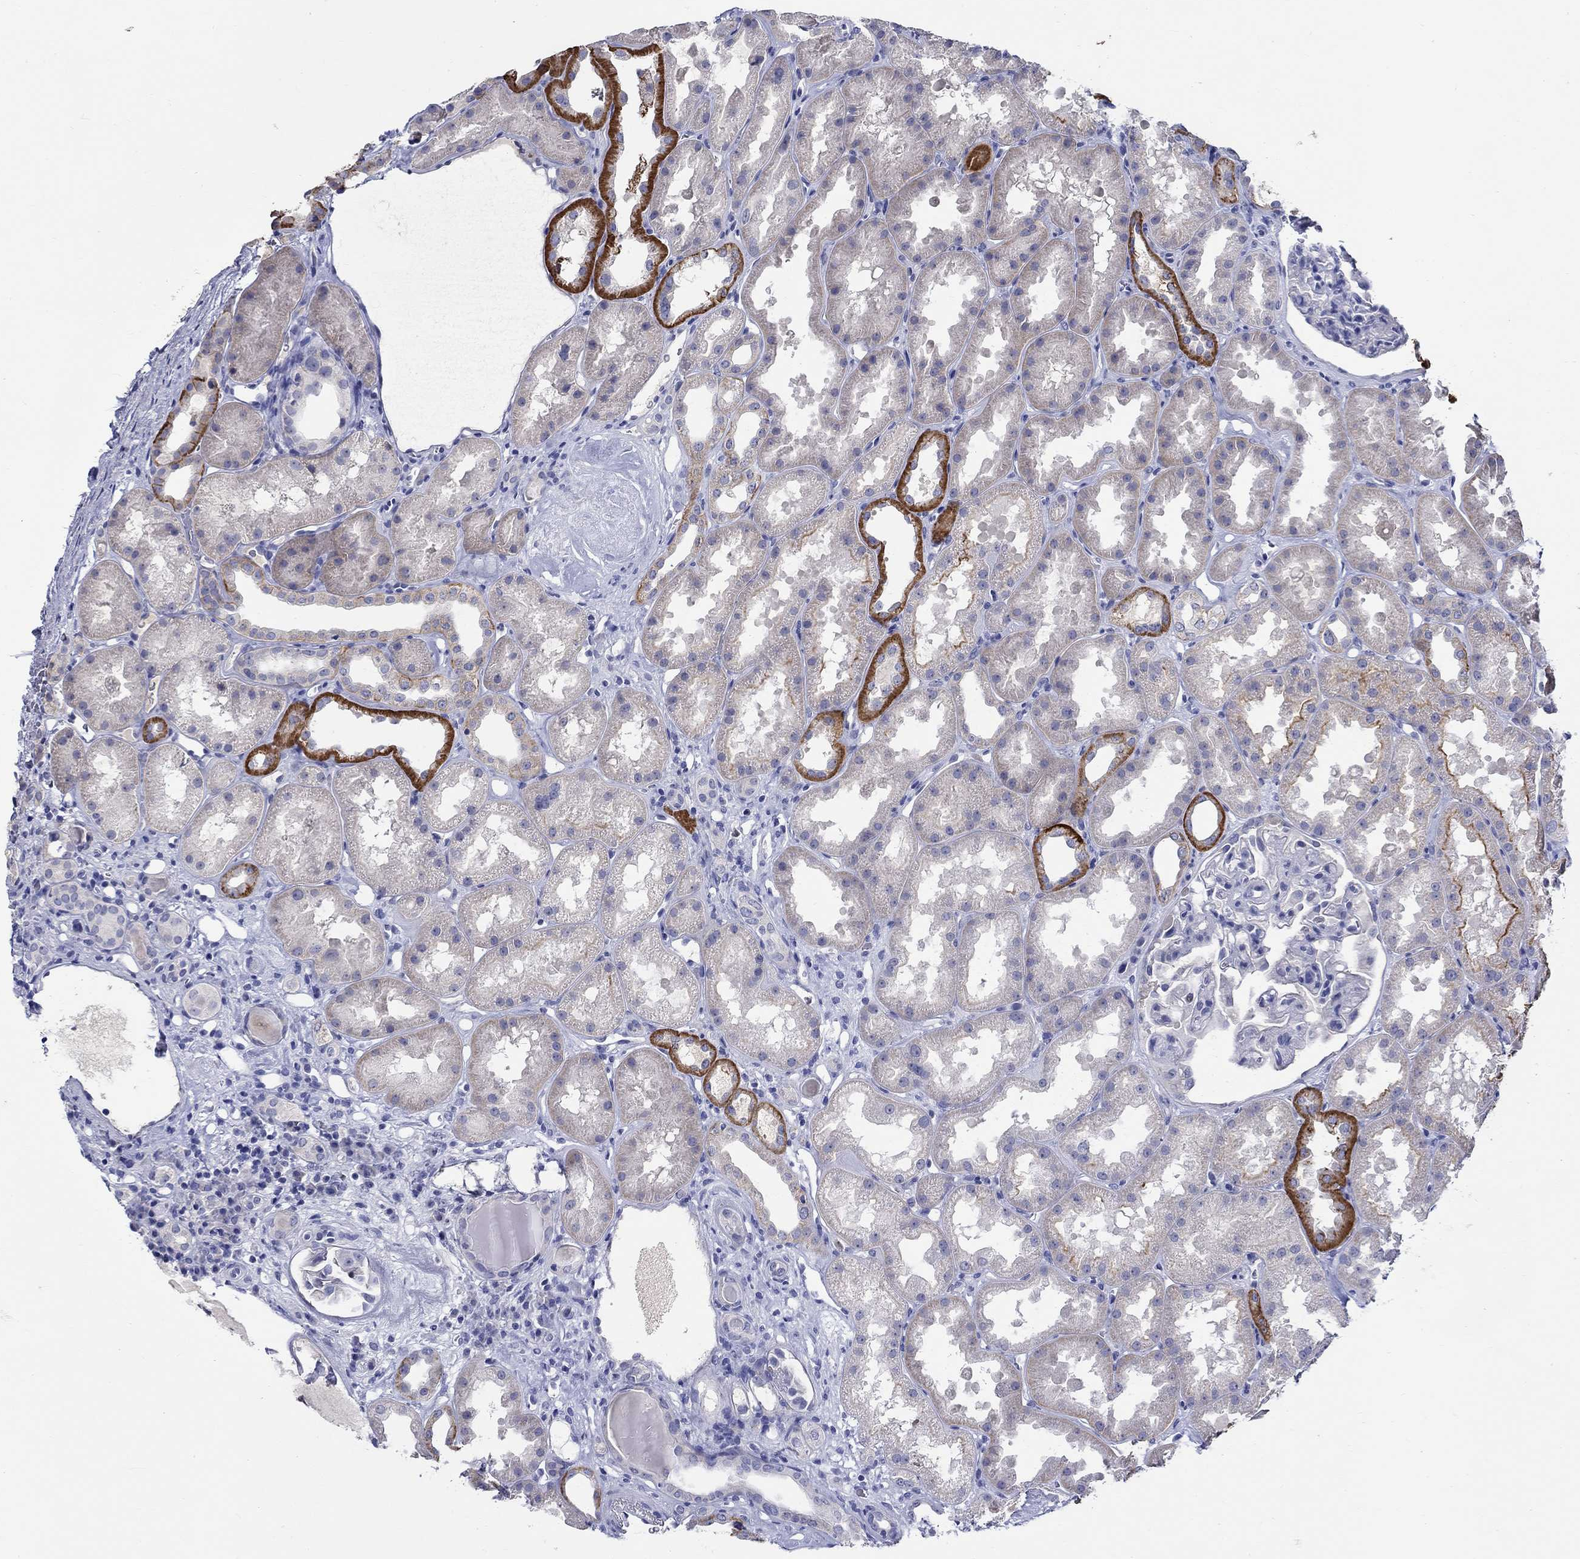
{"staining": {"intensity": "negative", "quantity": "none", "location": "none"}, "tissue": "kidney", "cell_type": "Cells in glomeruli", "image_type": "normal", "snomed": [{"axis": "morphology", "description": "Normal tissue, NOS"}, {"axis": "topography", "description": "Kidney"}], "caption": "There is no significant staining in cells in glomeruli of kidney. (Immunohistochemistry, brightfield microscopy, high magnification).", "gene": "SLC30A3", "patient": {"sex": "male", "age": 61}}